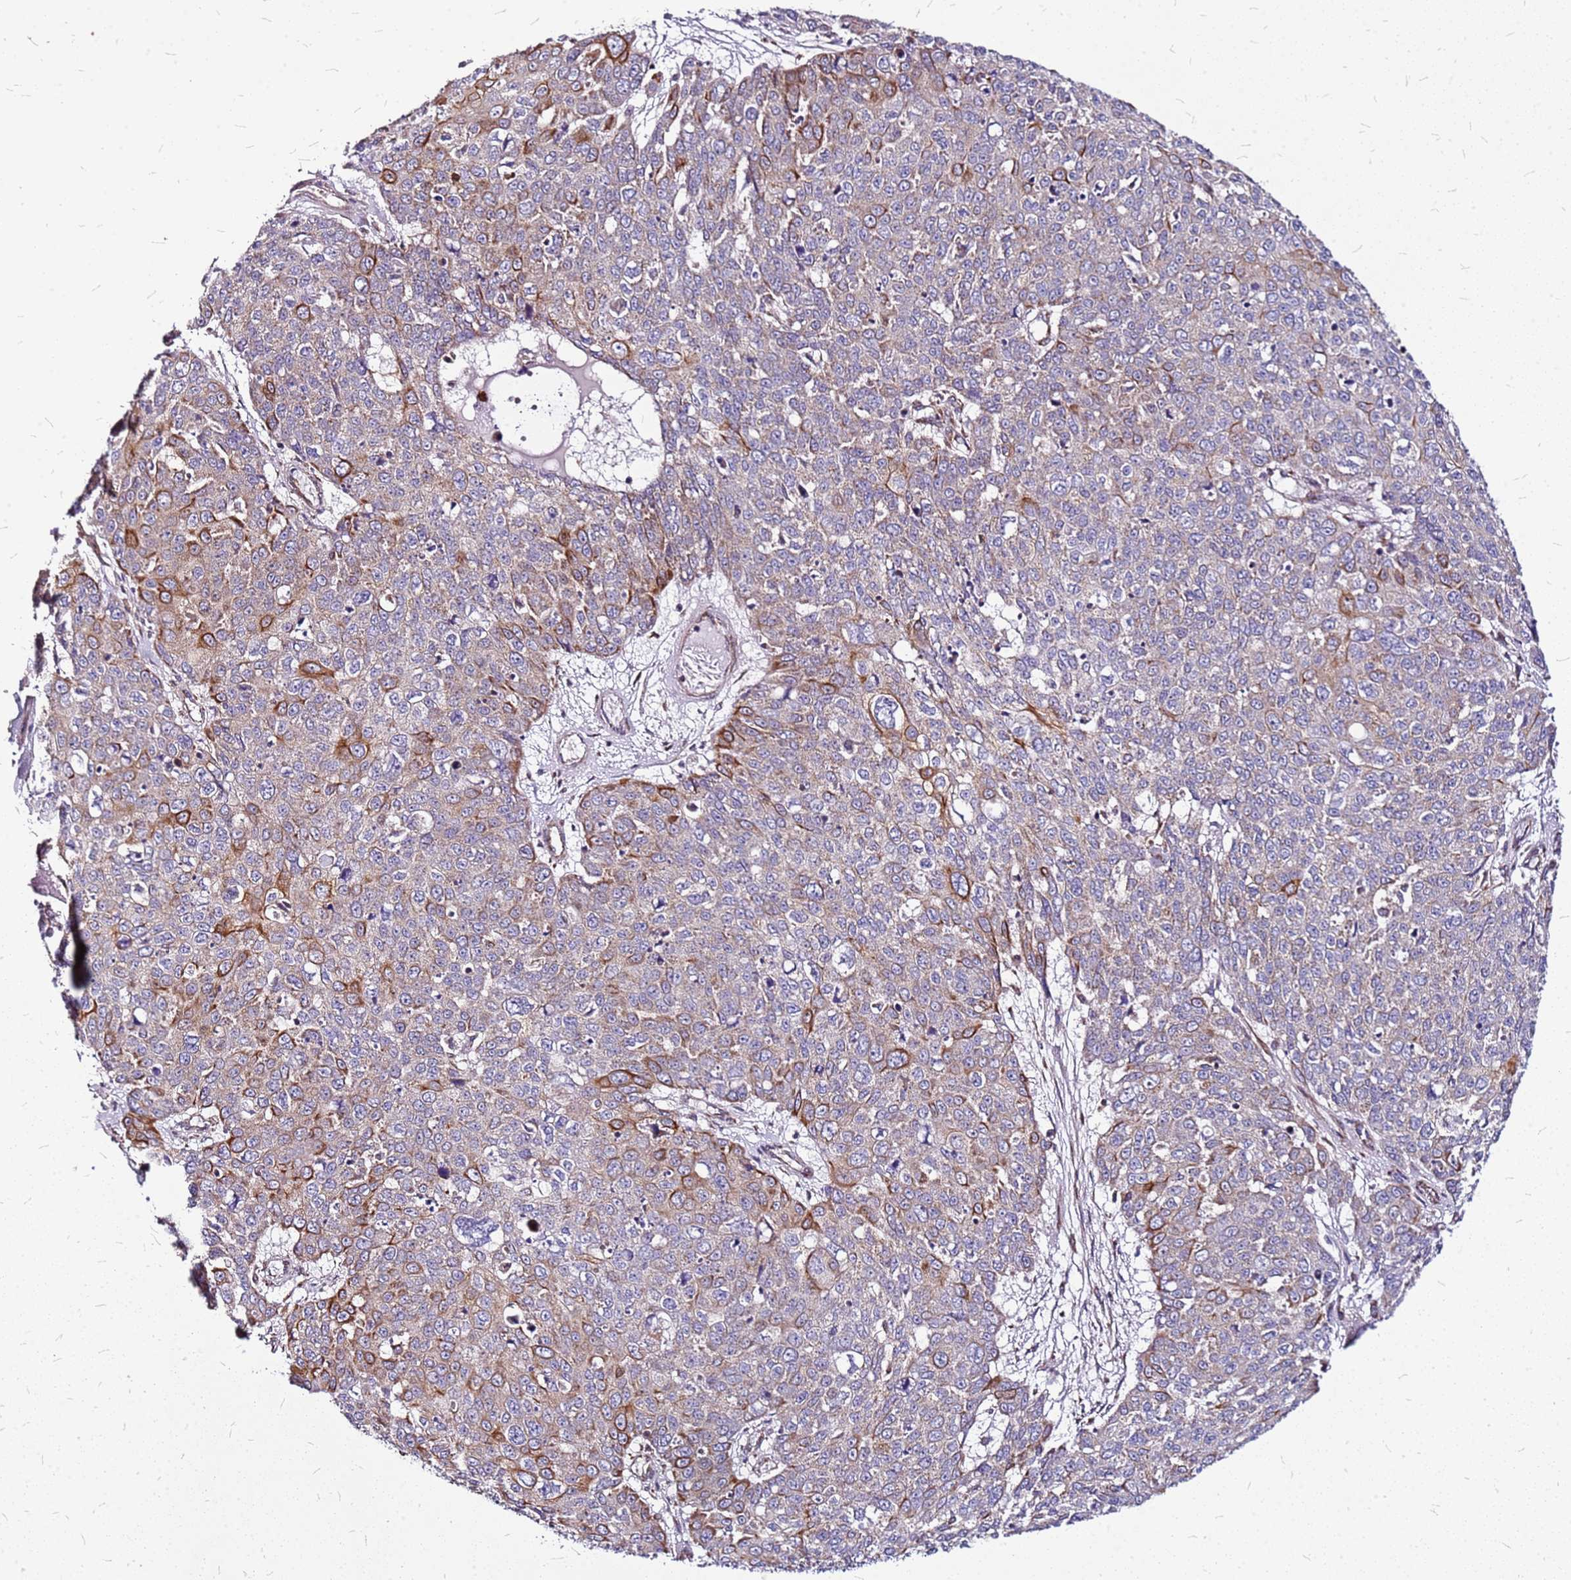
{"staining": {"intensity": "moderate", "quantity": "25%-75%", "location": "cytoplasmic/membranous"}, "tissue": "skin cancer", "cell_type": "Tumor cells", "image_type": "cancer", "snomed": [{"axis": "morphology", "description": "Squamous cell carcinoma, NOS"}, {"axis": "topography", "description": "Skin"}], "caption": "Human skin squamous cell carcinoma stained for a protein (brown) exhibits moderate cytoplasmic/membranous positive expression in about 25%-75% of tumor cells.", "gene": "OR51T1", "patient": {"sex": "male", "age": 71}}